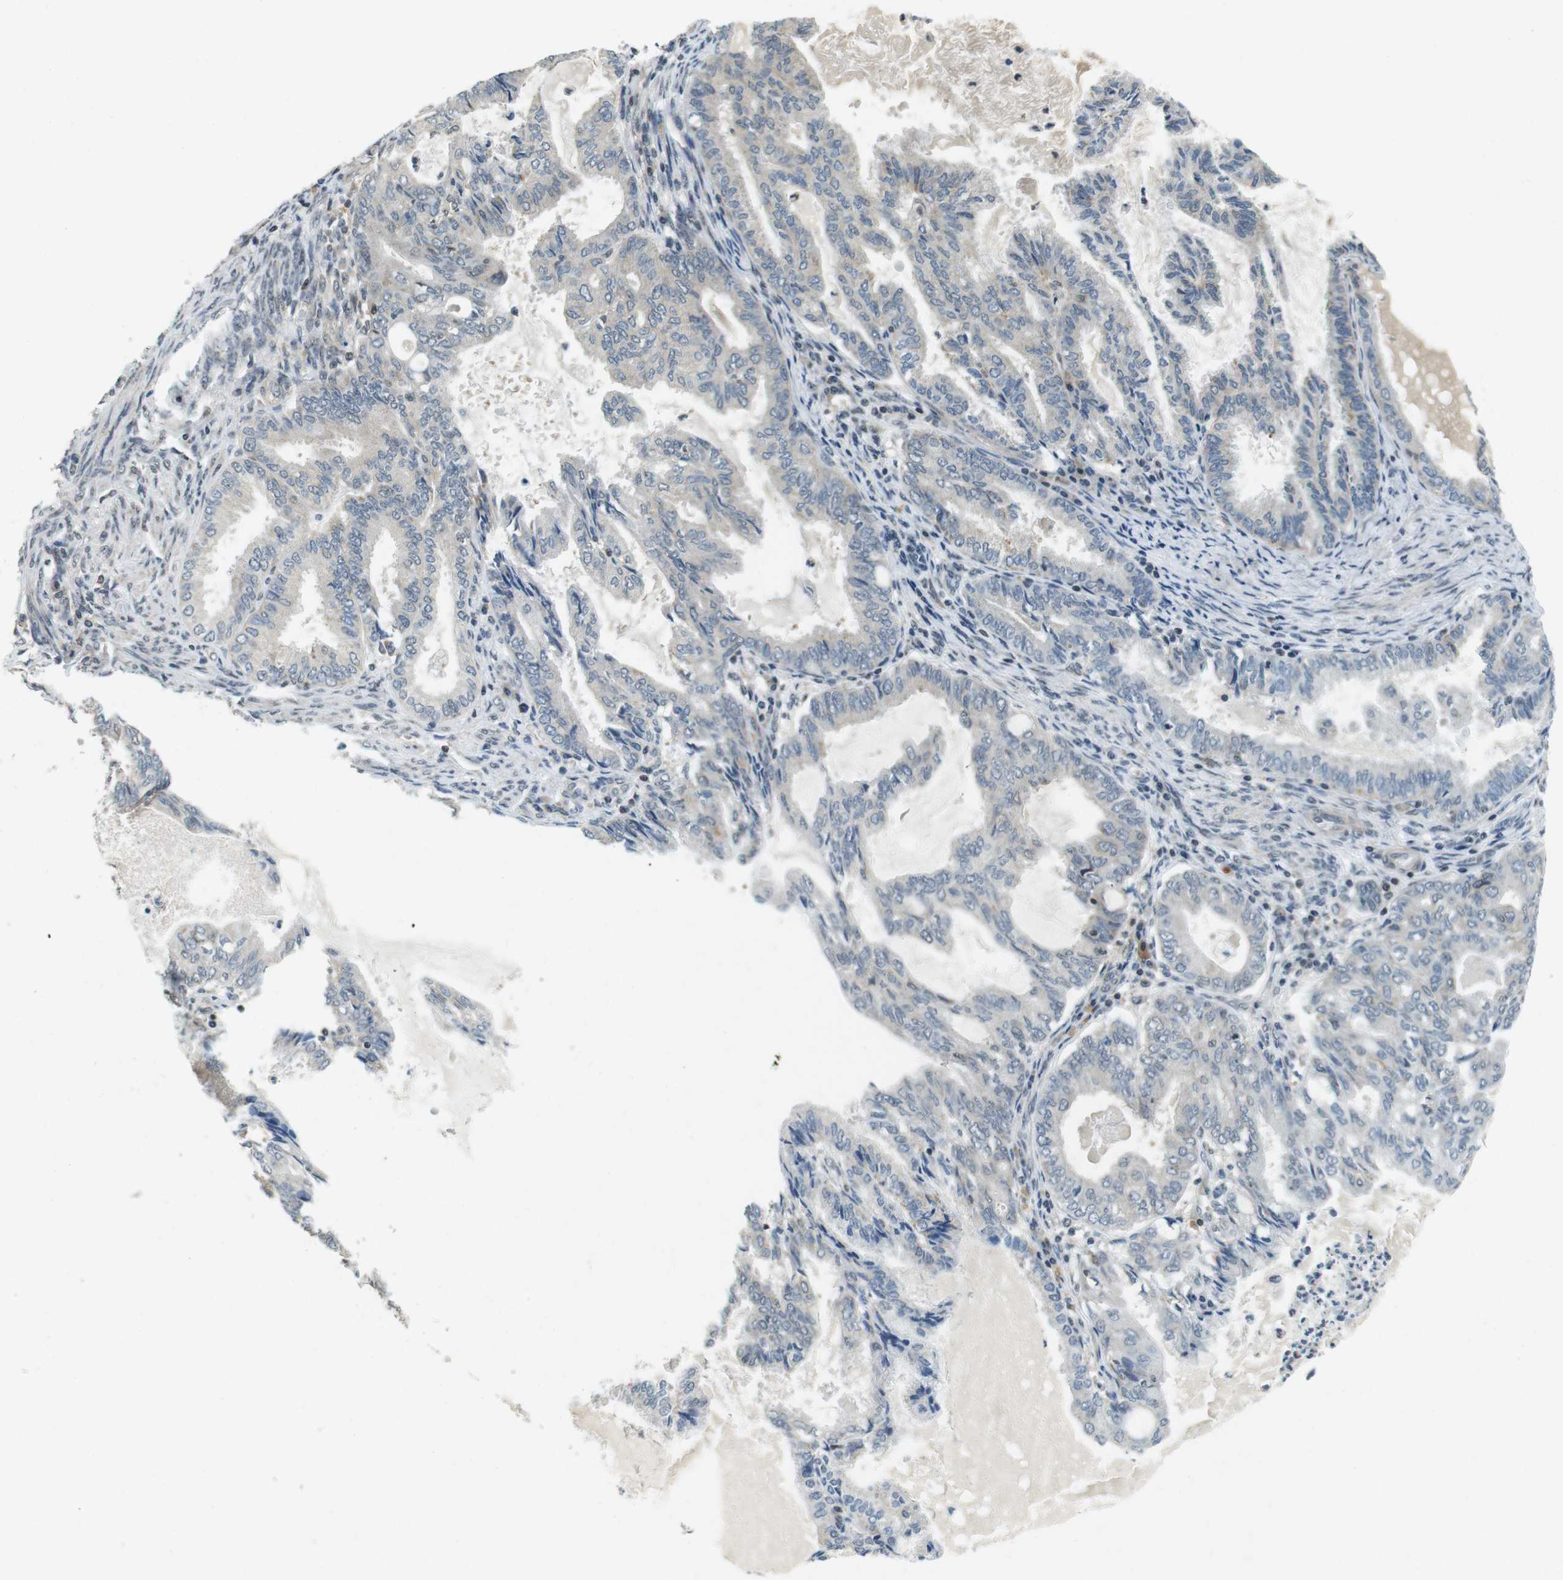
{"staining": {"intensity": "negative", "quantity": "none", "location": "none"}, "tissue": "endometrial cancer", "cell_type": "Tumor cells", "image_type": "cancer", "snomed": [{"axis": "morphology", "description": "Adenocarcinoma, NOS"}, {"axis": "topography", "description": "Endometrium"}], "caption": "High power microscopy histopathology image of an immunohistochemistry (IHC) image of endometrial adenocarcinoma, revealing no significant positivity in tumor cells.", "gene": "BRD4", "patient": {"sex": "female", "age": 86}}